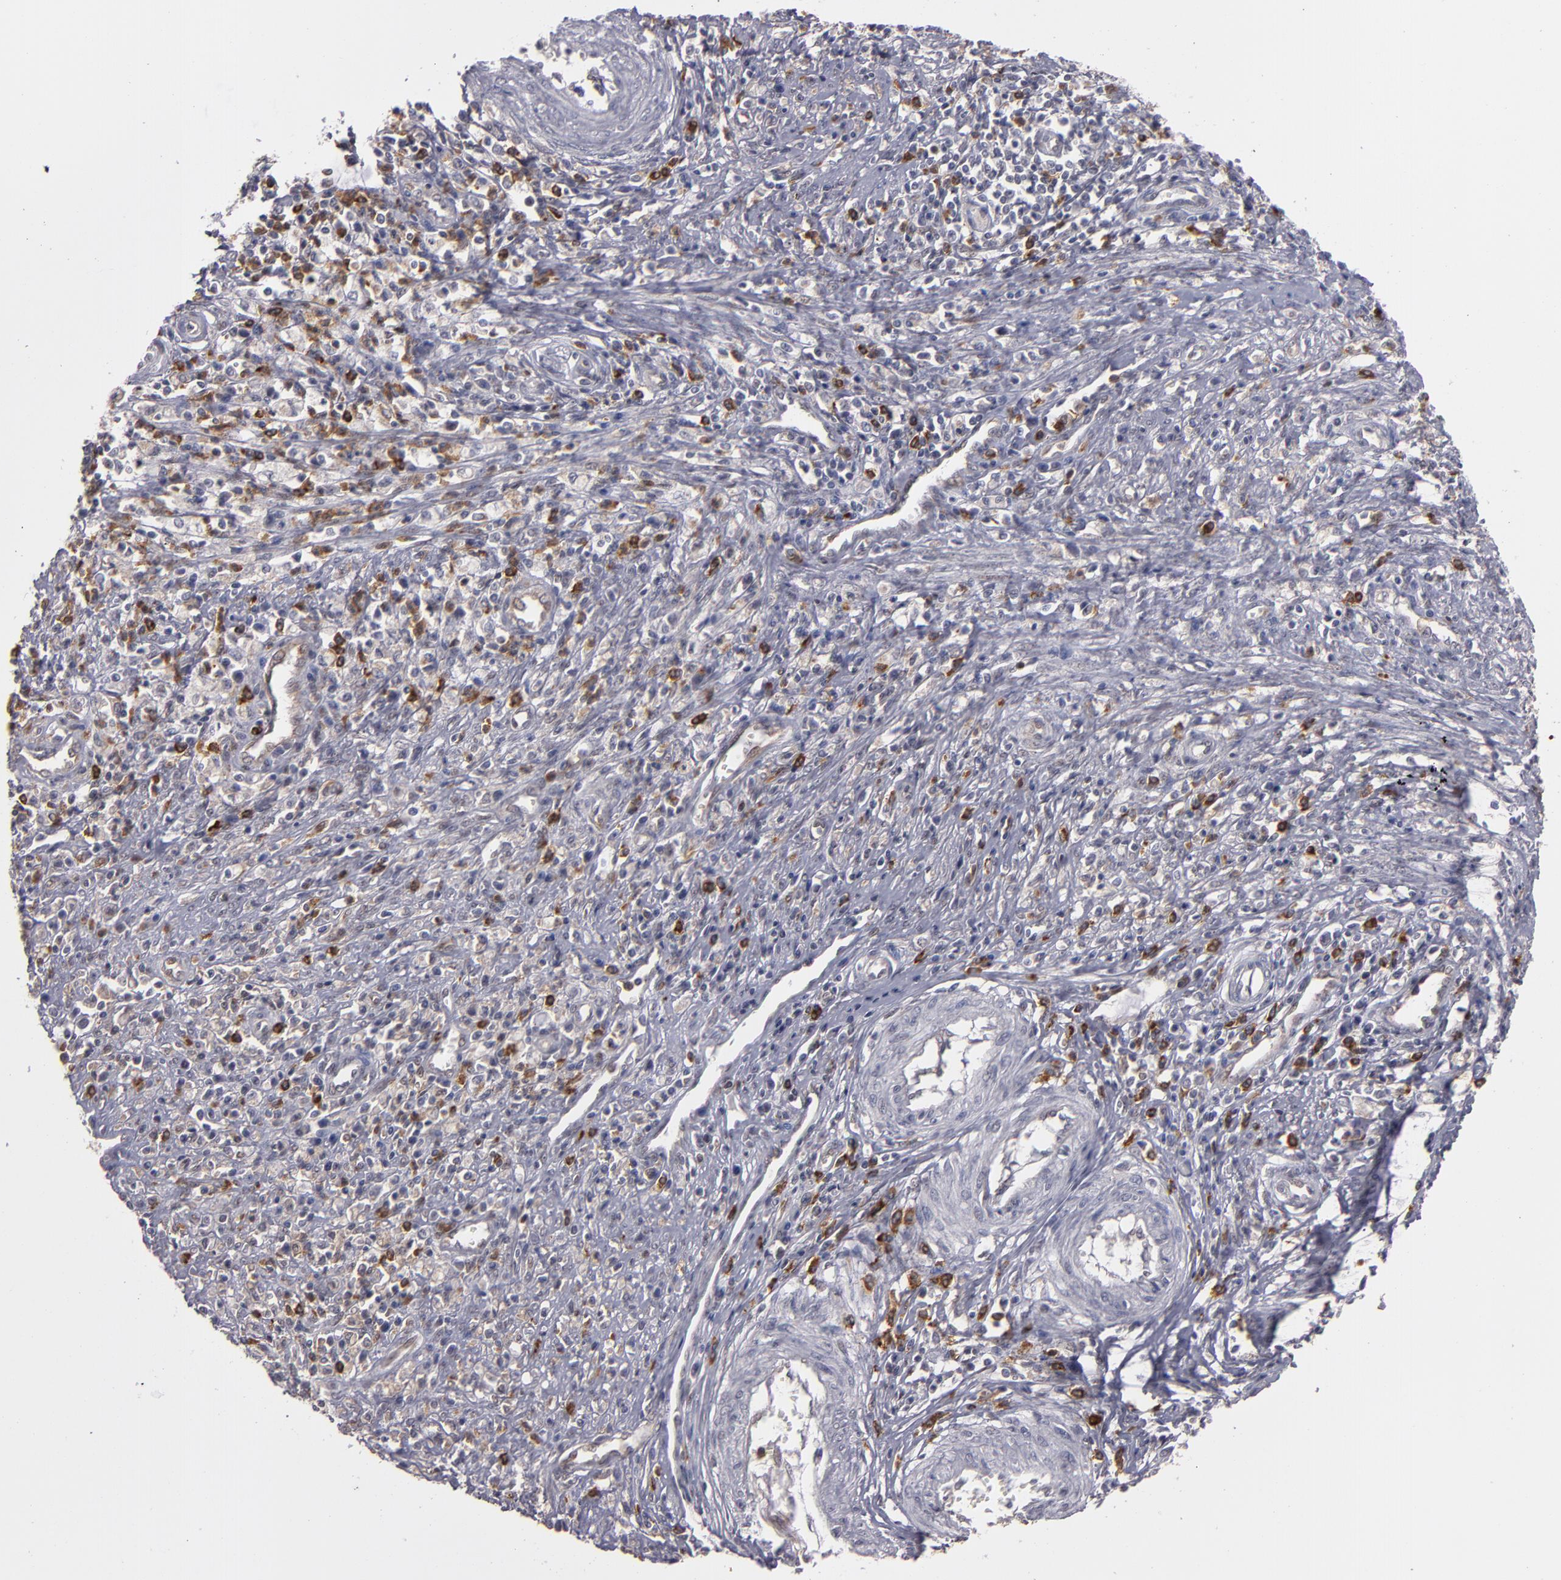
{"staining": {"intensity": "weak", "quantity": "25%-75%", "location": "cytoplasmic/membranous"}, "tissue": "cervical cancer", "cell_type": "Tumor cells", "image_type": "cancer", "snomed": [{"axis": "morphology", "description": "Adenocarcinoma, NOS"}, {"axis": "topography", "description": "Cervix"}], "caption": "Cervical cancer was stained to show a protein in brown. There is low levels of weak cytoplasmic/membranous staining in about 25%-75% of tumor cells.", "gene": "STX3", "patient": {"sex": "female", "age": 36}}